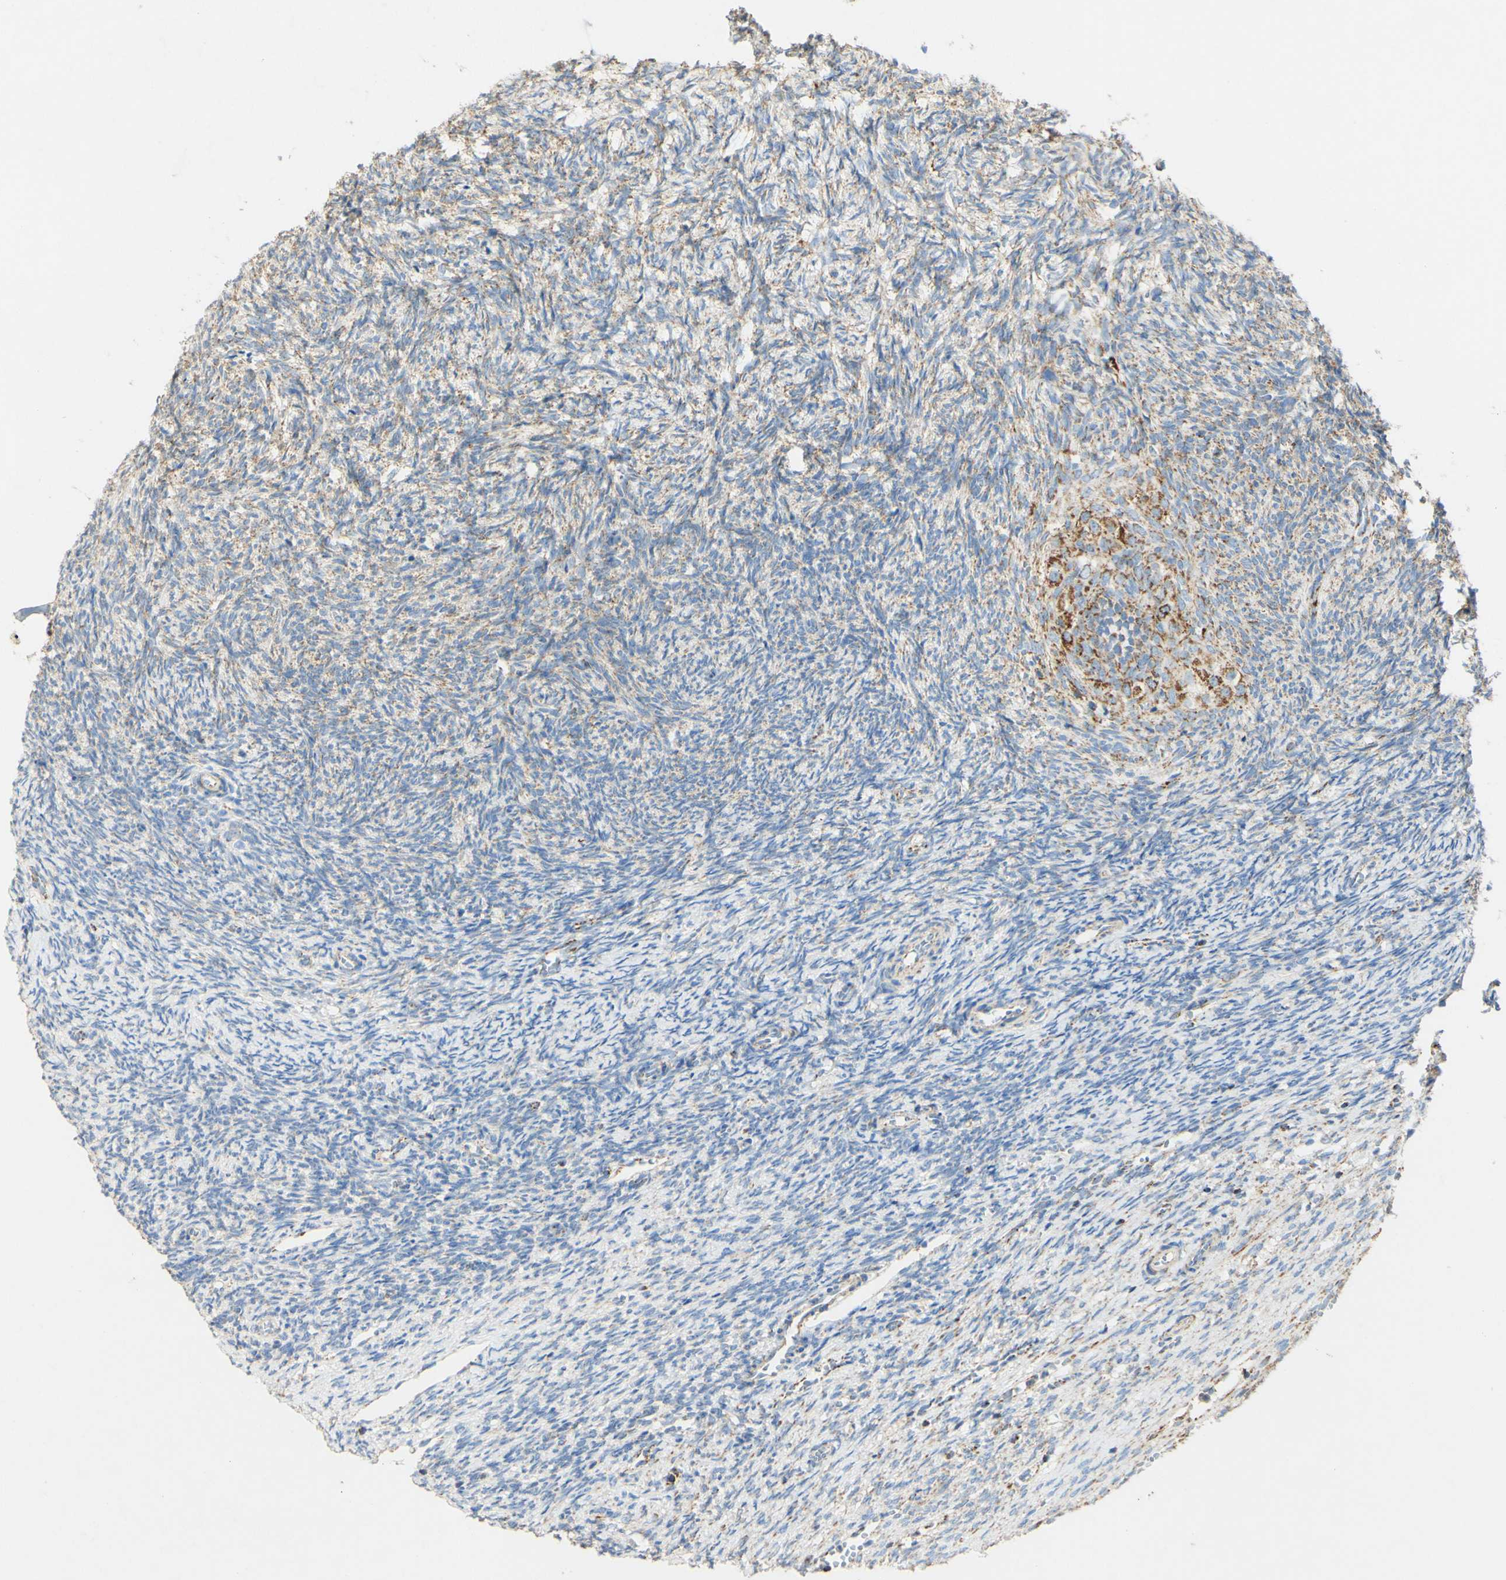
{"staining": {"intensity": "strong", "quantity": "25%-75%", "location": "cytoplasmic/membranous"}, "tissue": "ovary", "cell_type": "Follicle cells", "image_type": "normal", "snomed": [{"axis": "morphology", "description": "Normal tissue, NOS"}, {"axis": "topography", "description": "Ovary"}], "caption": "Protein expression analysis of unremarkable human ovary reveals strong cytoplasmic/membranous expression in about 25%-75% of follicle cells.", "gene": "OXCT1", "patient": {"sex": "female", "age": 41}}